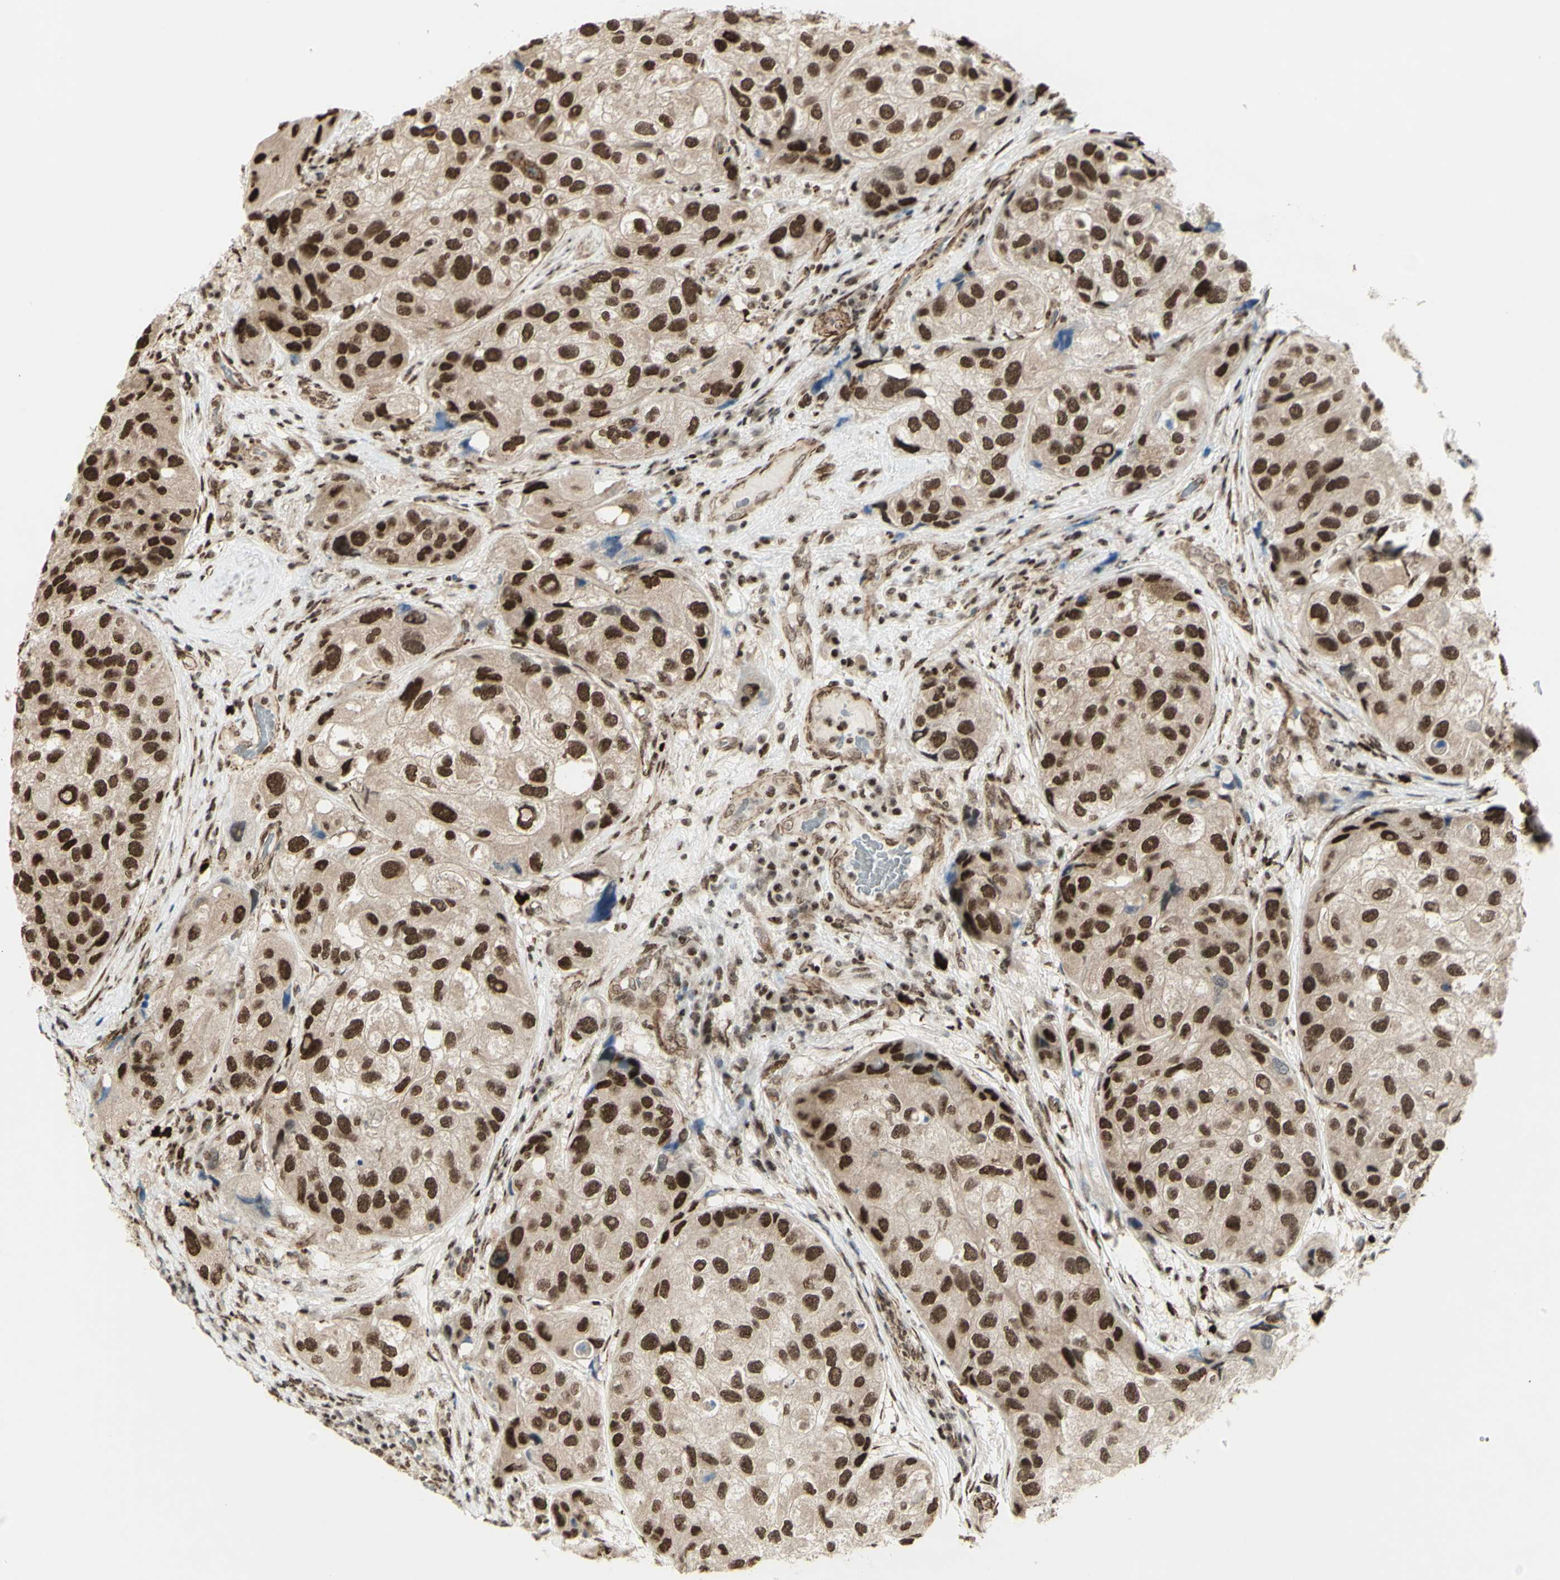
{"staining": {"intensity": "strong", "quantity": ">75%", "location": "nuclear"}, "tissue": "urothelial cancer", "cell_type": "Tumor cells", "image_type": "cancer", "snomed": [{"axis": "morphology", "description": "Urothelial carcinoma, High grade"}, {"axis": "topography", "description": "Urinary bladder"}], "caption": "DAB (3,3'-diaminobenzidine) immunohistochemical staining of urothelial cancer shows strong nuclear protein staining in about >75% of tumor cells. Using DAB (3,3'-diaminobenzidine) (brown) and hematoxylin (blue) stains, captured at high magnification using brightfield microscopy.", "gene": "ZMYM6", "patient": {"sex": "female", "age": 64}}